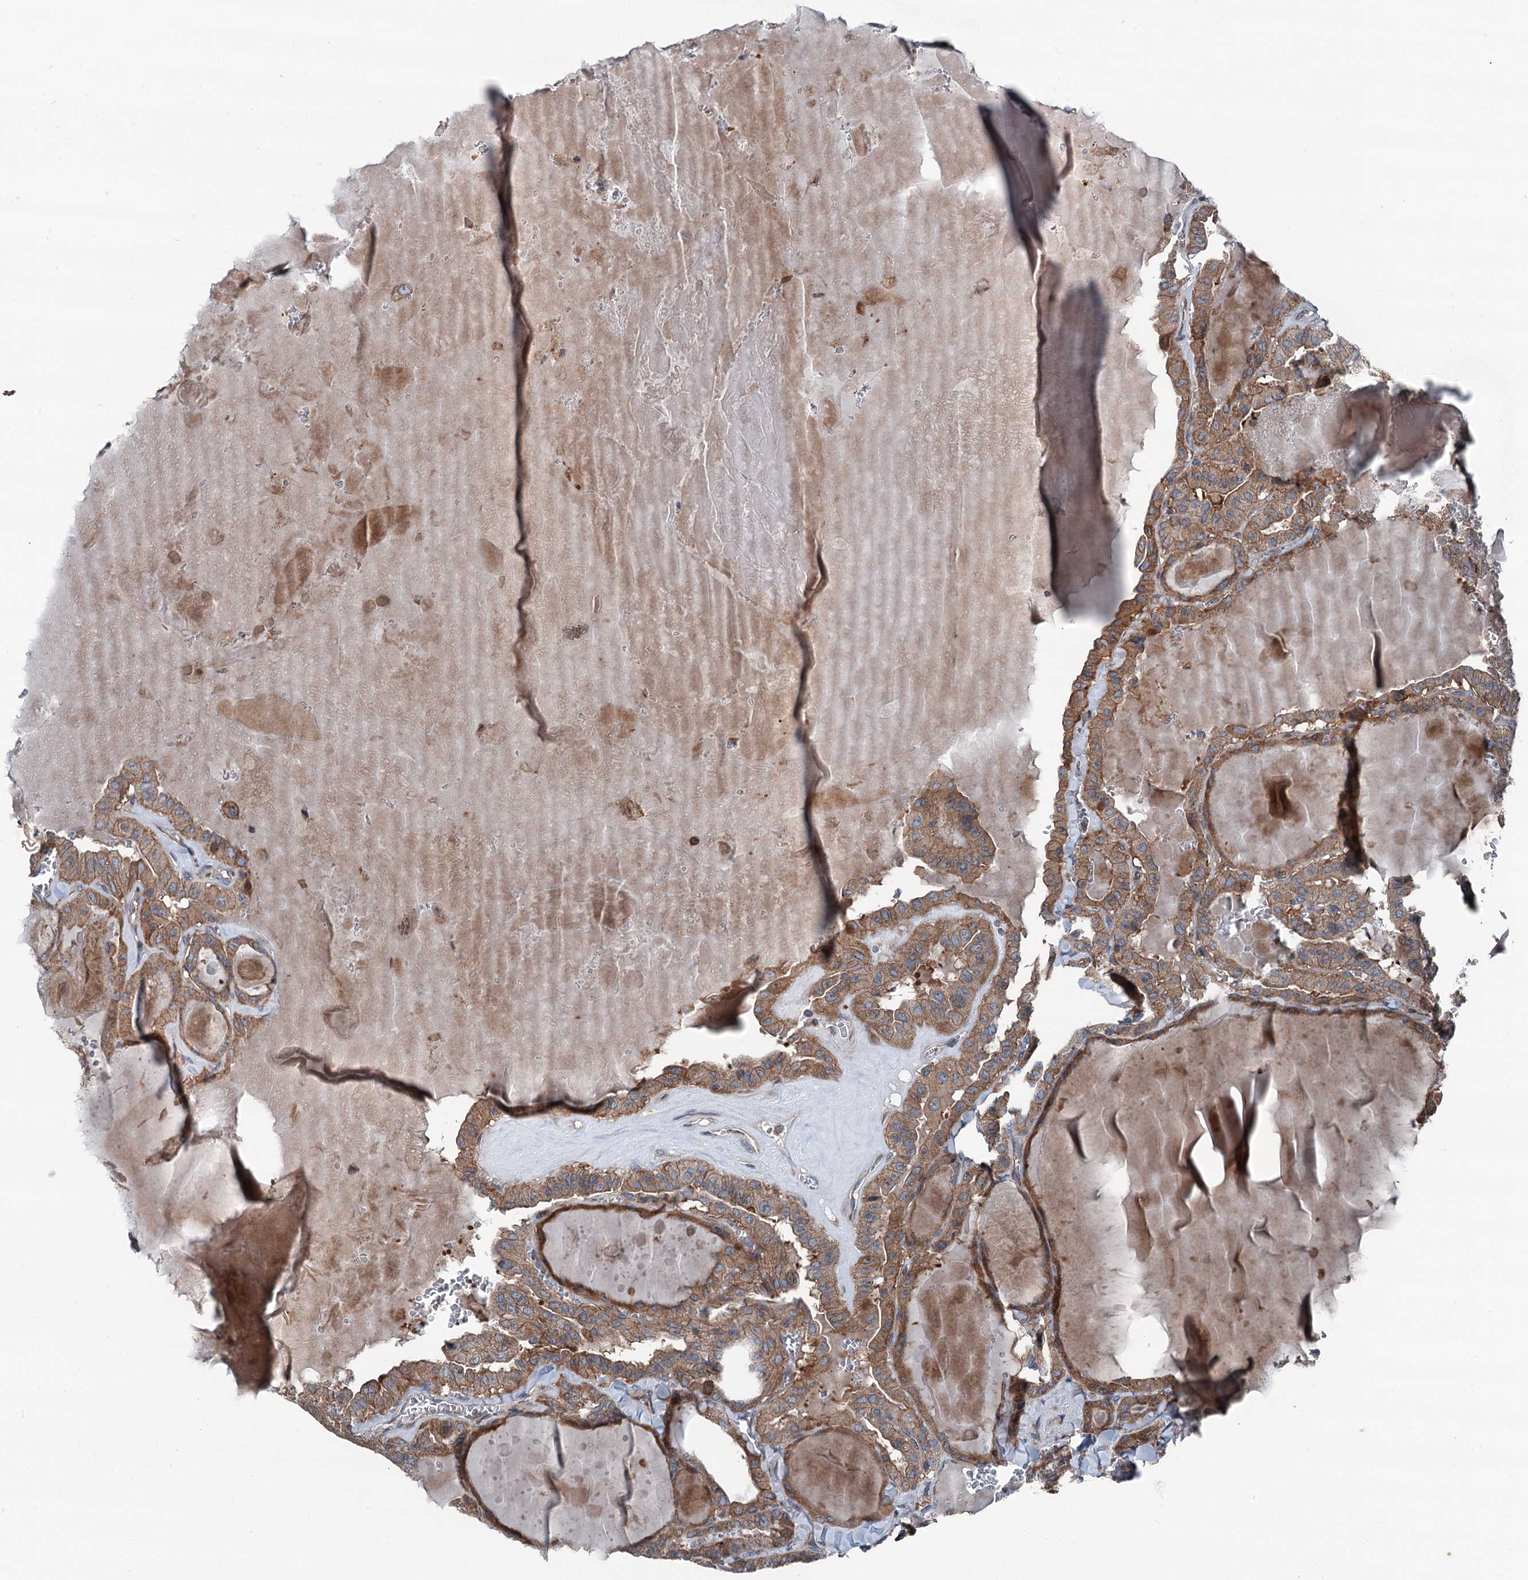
{"staining": {"intensity": "moderate", "quantity": ">75%", "location": "cytoplasmic/membranous"}, "tissue": "thyroid cancer", "cell_type": "Tumor cells", "image_type": "cancer", "snomed": [{"axis": "morphology", "description": "Papillary adenocarcinoma, NOS"}, {"axis": "topography", "description": "Thyroid gland"}], "caption": "Thyroid cancer stained for a protein (brown) shows moderate cytoplasmic/membranous positive staining in about >75% of tumor cells.", "gene": "RUFY1", "patient": {"sex": "male", "age": 52}}